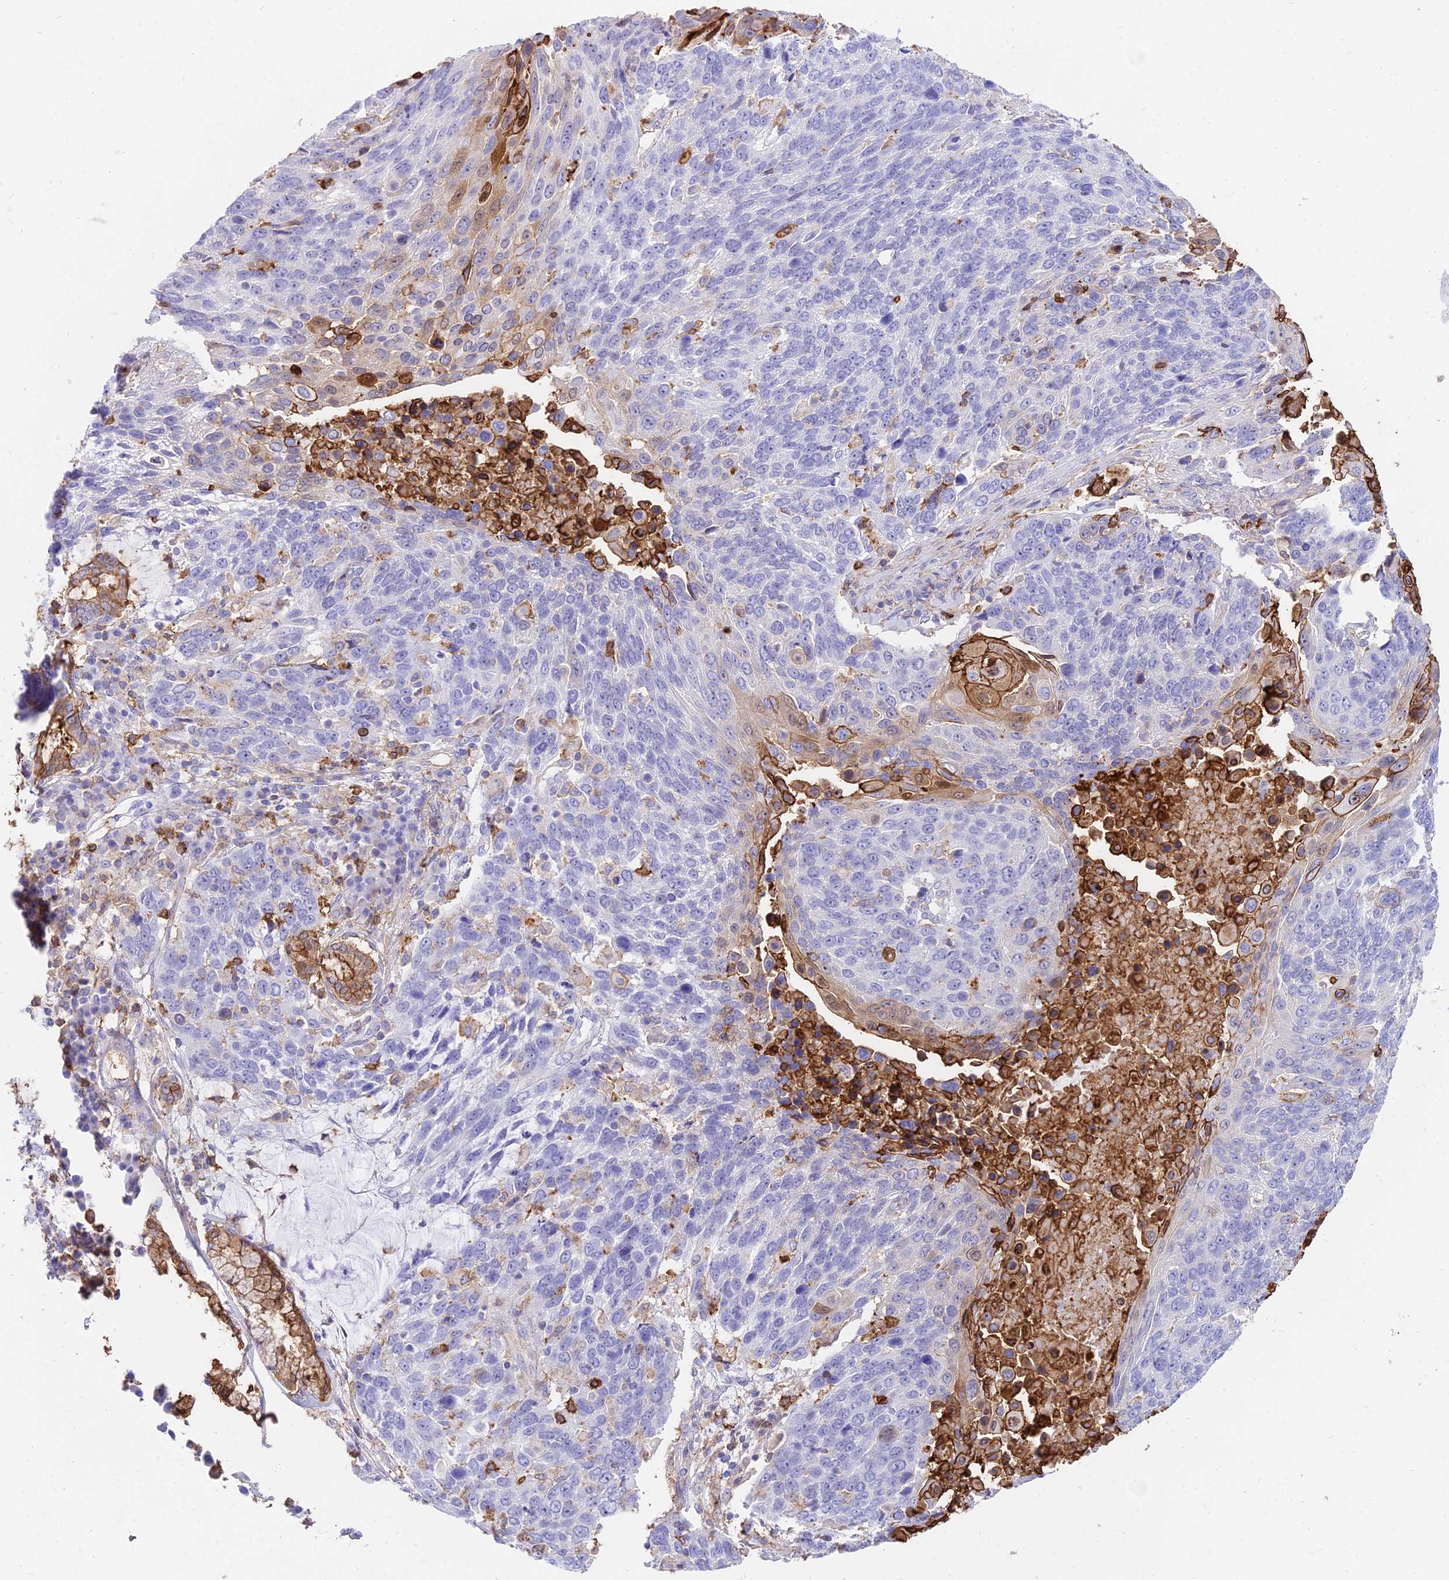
{"staining": {"intensity": "negative", "quantity": "none", "location": "none"}, "tissue": "lung cancer", "cell_type": "Tumor cells", "image_type": "cancer", "snomed": [{"axis": "morphology", "description": "Squamous cell carcinoma, NOS"}, {"axis": "topography", "description": "Lung"}], "caption": "DAB (3,3'-diaminobenzidine) immunohistochemical staining of lung cancer (squamous cell carcinoma) reveals no significant positivity in tumor cells.", "gene": "SREK1IP1", "patient": {"sex": "male", "age": 66}}